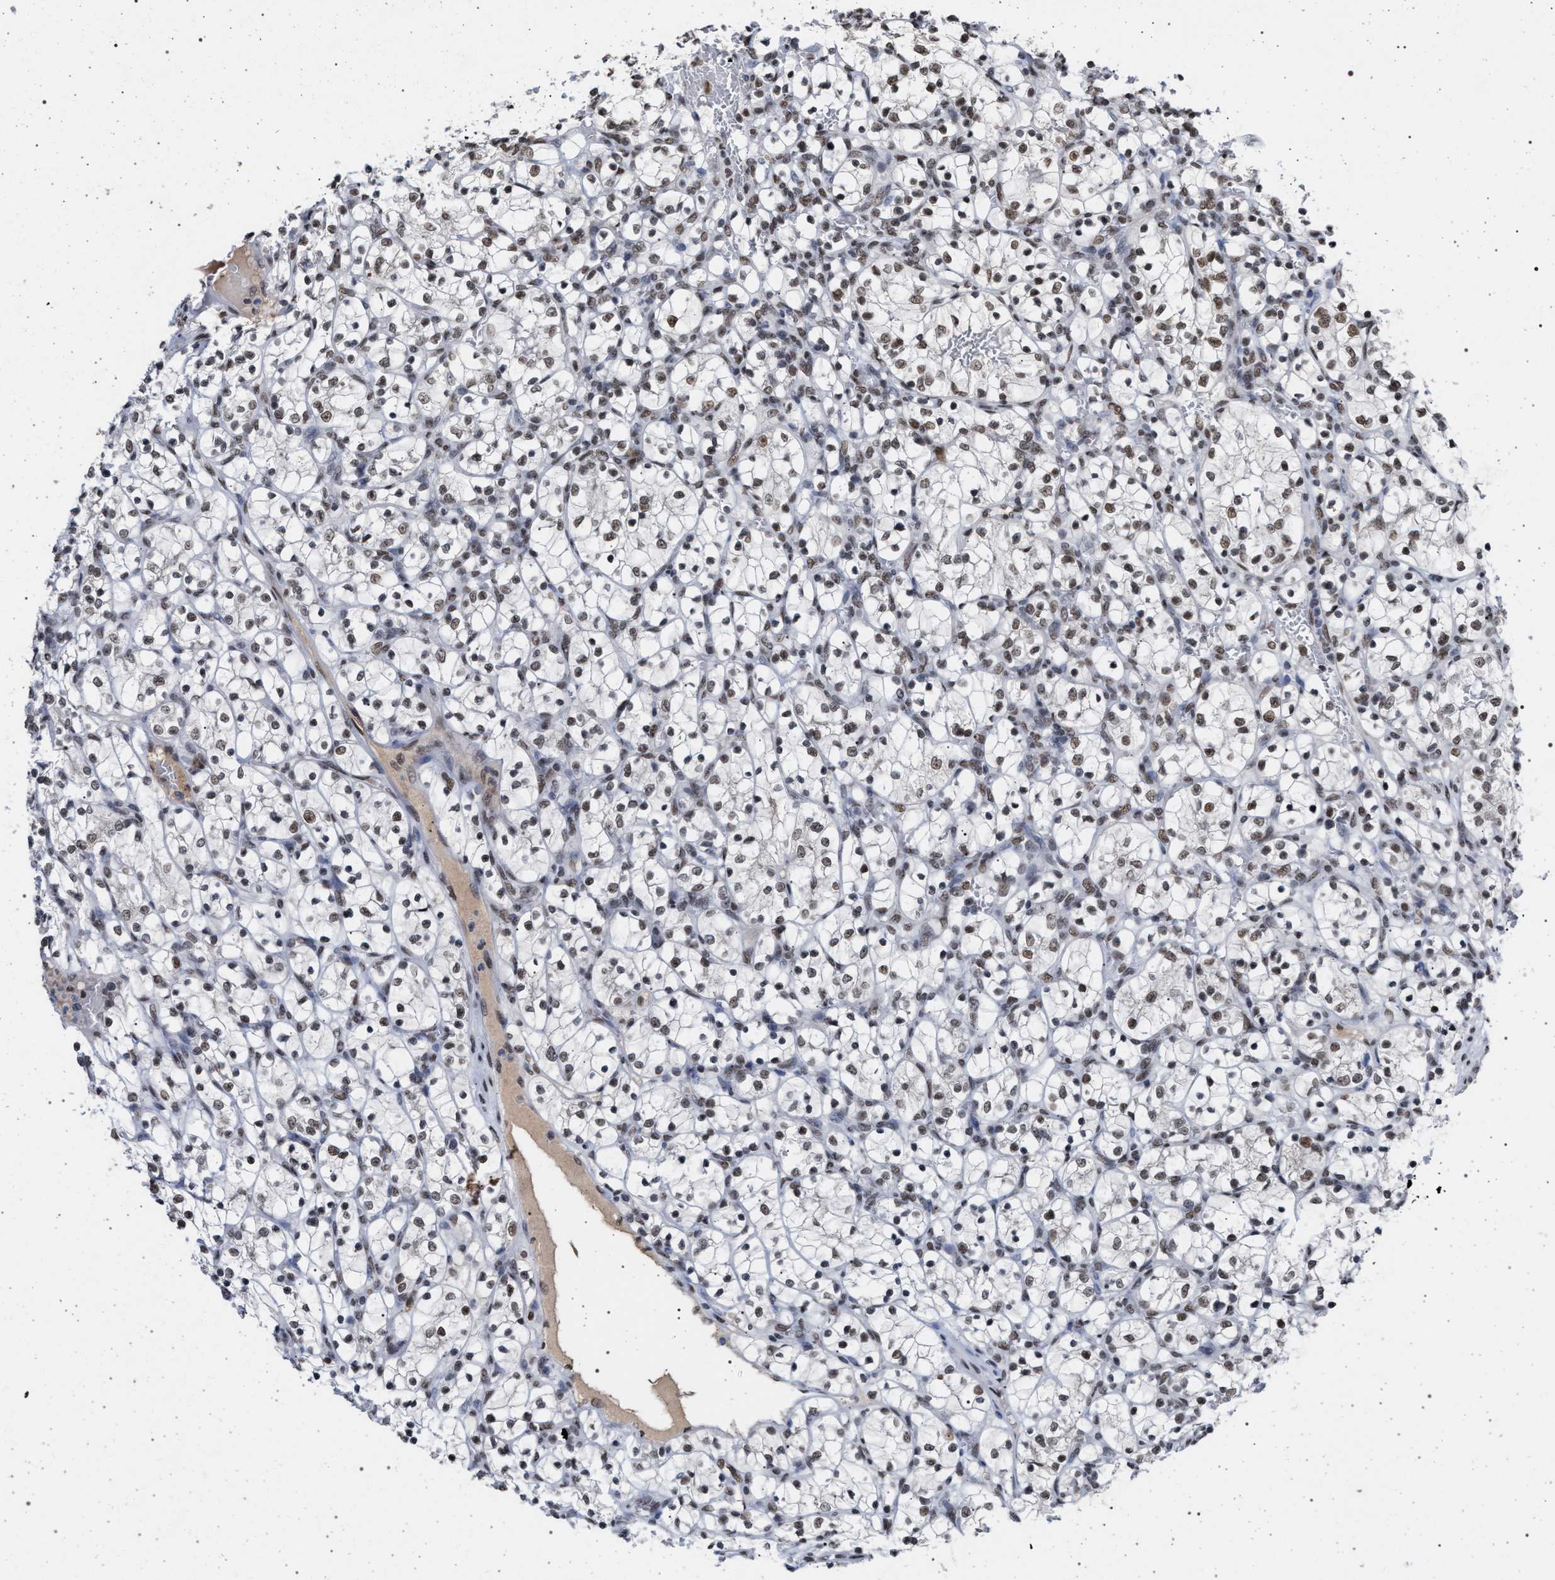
{"staining": {"intensity": "weak", "quantity": ">75%", "location": "nuclear"}, "tissue": "renal cancer", "cell_type": "Tumor cells", "image_type": "cancer", "snomed": [{"axis": "morphology", "description": "Adenocarcinoma, NOS"}, {"axis": "topography", "description": "Kidney"}], "caption": "Tumor cells exhibit low levels of weak nuclear expression in approximately >75% of cells in renal adenocarcinoma.", "gene": "PHF12", "patient": {"sex": "female", "age": 69}}